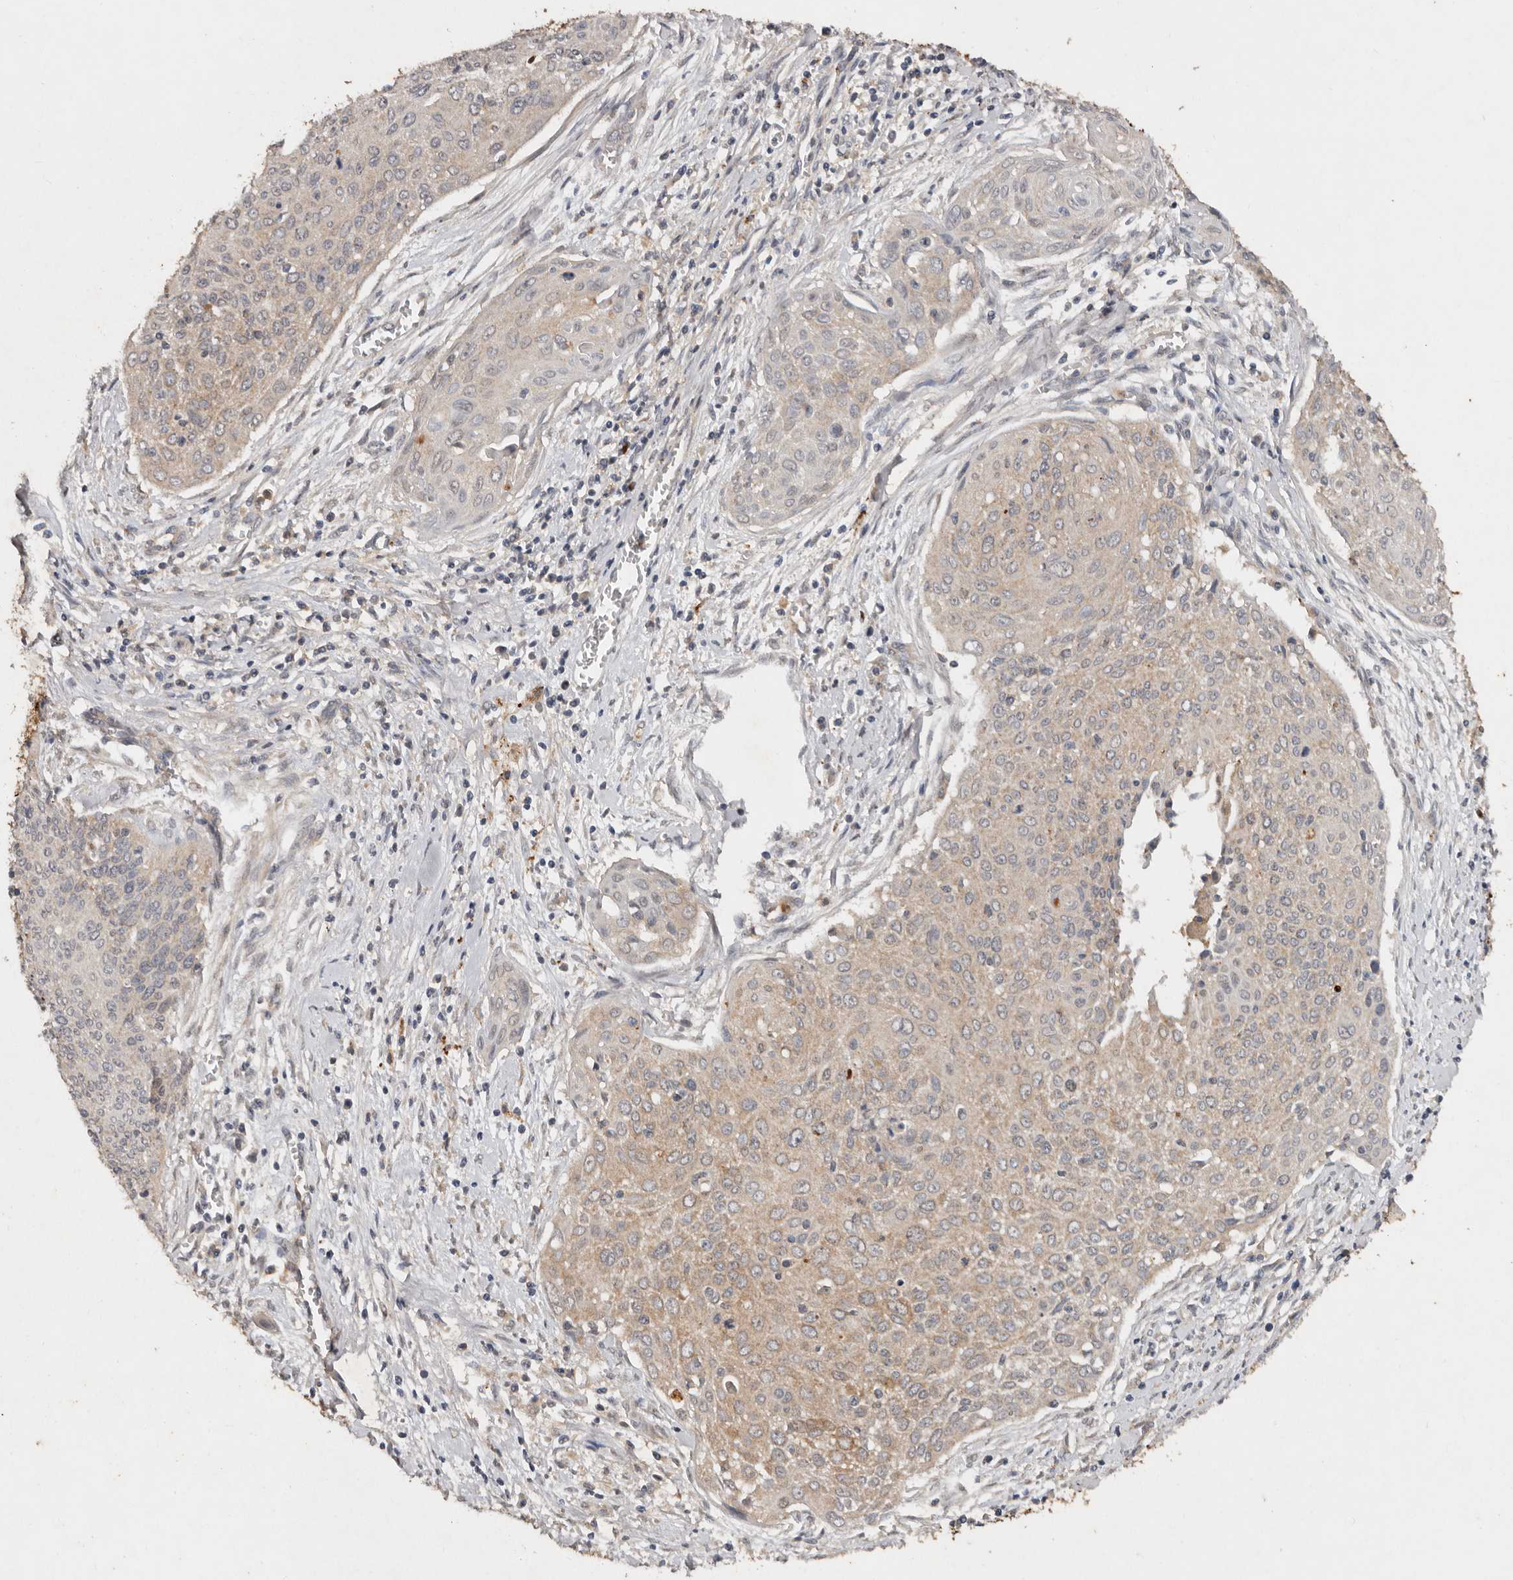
{"staining": {"intensity": "weak", "quantity": "<25%", "location": "cytoplasmic/membranous"}, "tissue": "cervical cancer", "cell_type": "Tumor cells", "image_type": "cancer", "snomed": [{"axis": "morphology", "description": "Squamous cell carcinoma, NOS"}, {"axis": "topography", "description": "Cervix"}], "caption": "DAB (3,3'-diaminobenzidine) immunohistochemical staining of cervical cancer shows no significant positivity in tumor cells.", "gene": "EDEM1", "patient": {"sex": "female", "age": 55}}